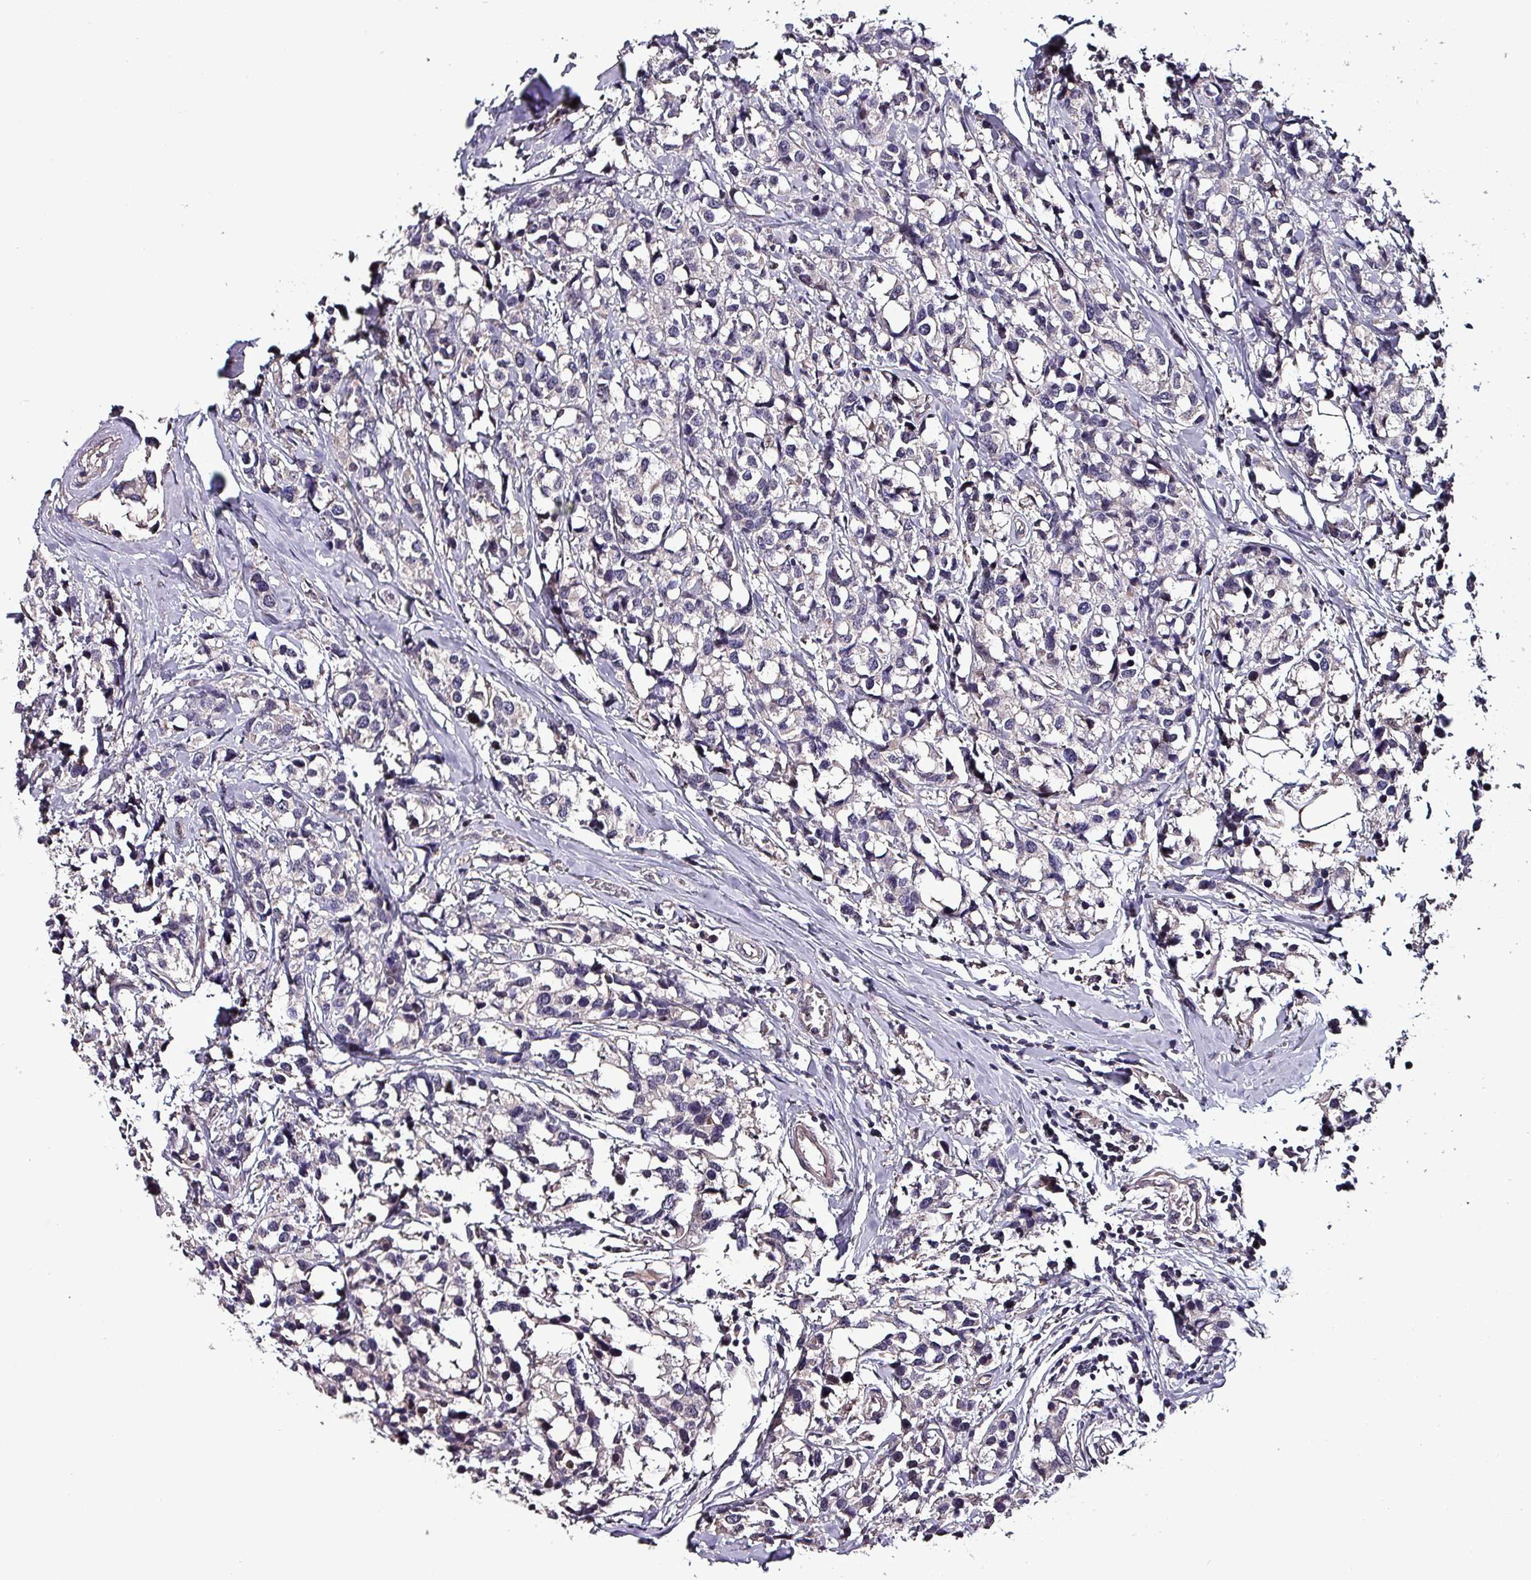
{"staining": {"intensity": "negative", "quantity": "none", "location": "none"}, "tissue": "breast cancer", "cell_type": "Tumor cells", "image_type": "cancer", "snomed": [{"axis": "morphology", "description": "Lobular carcinoma"}, {"axis": "topography", "description": "Breast"}], "caption": "IHC of human lobular carcinoma (breast) shows no positivity in tumor cells.", "gene": "GRAPL", "patient": {"sex": "female", "age": 59}}